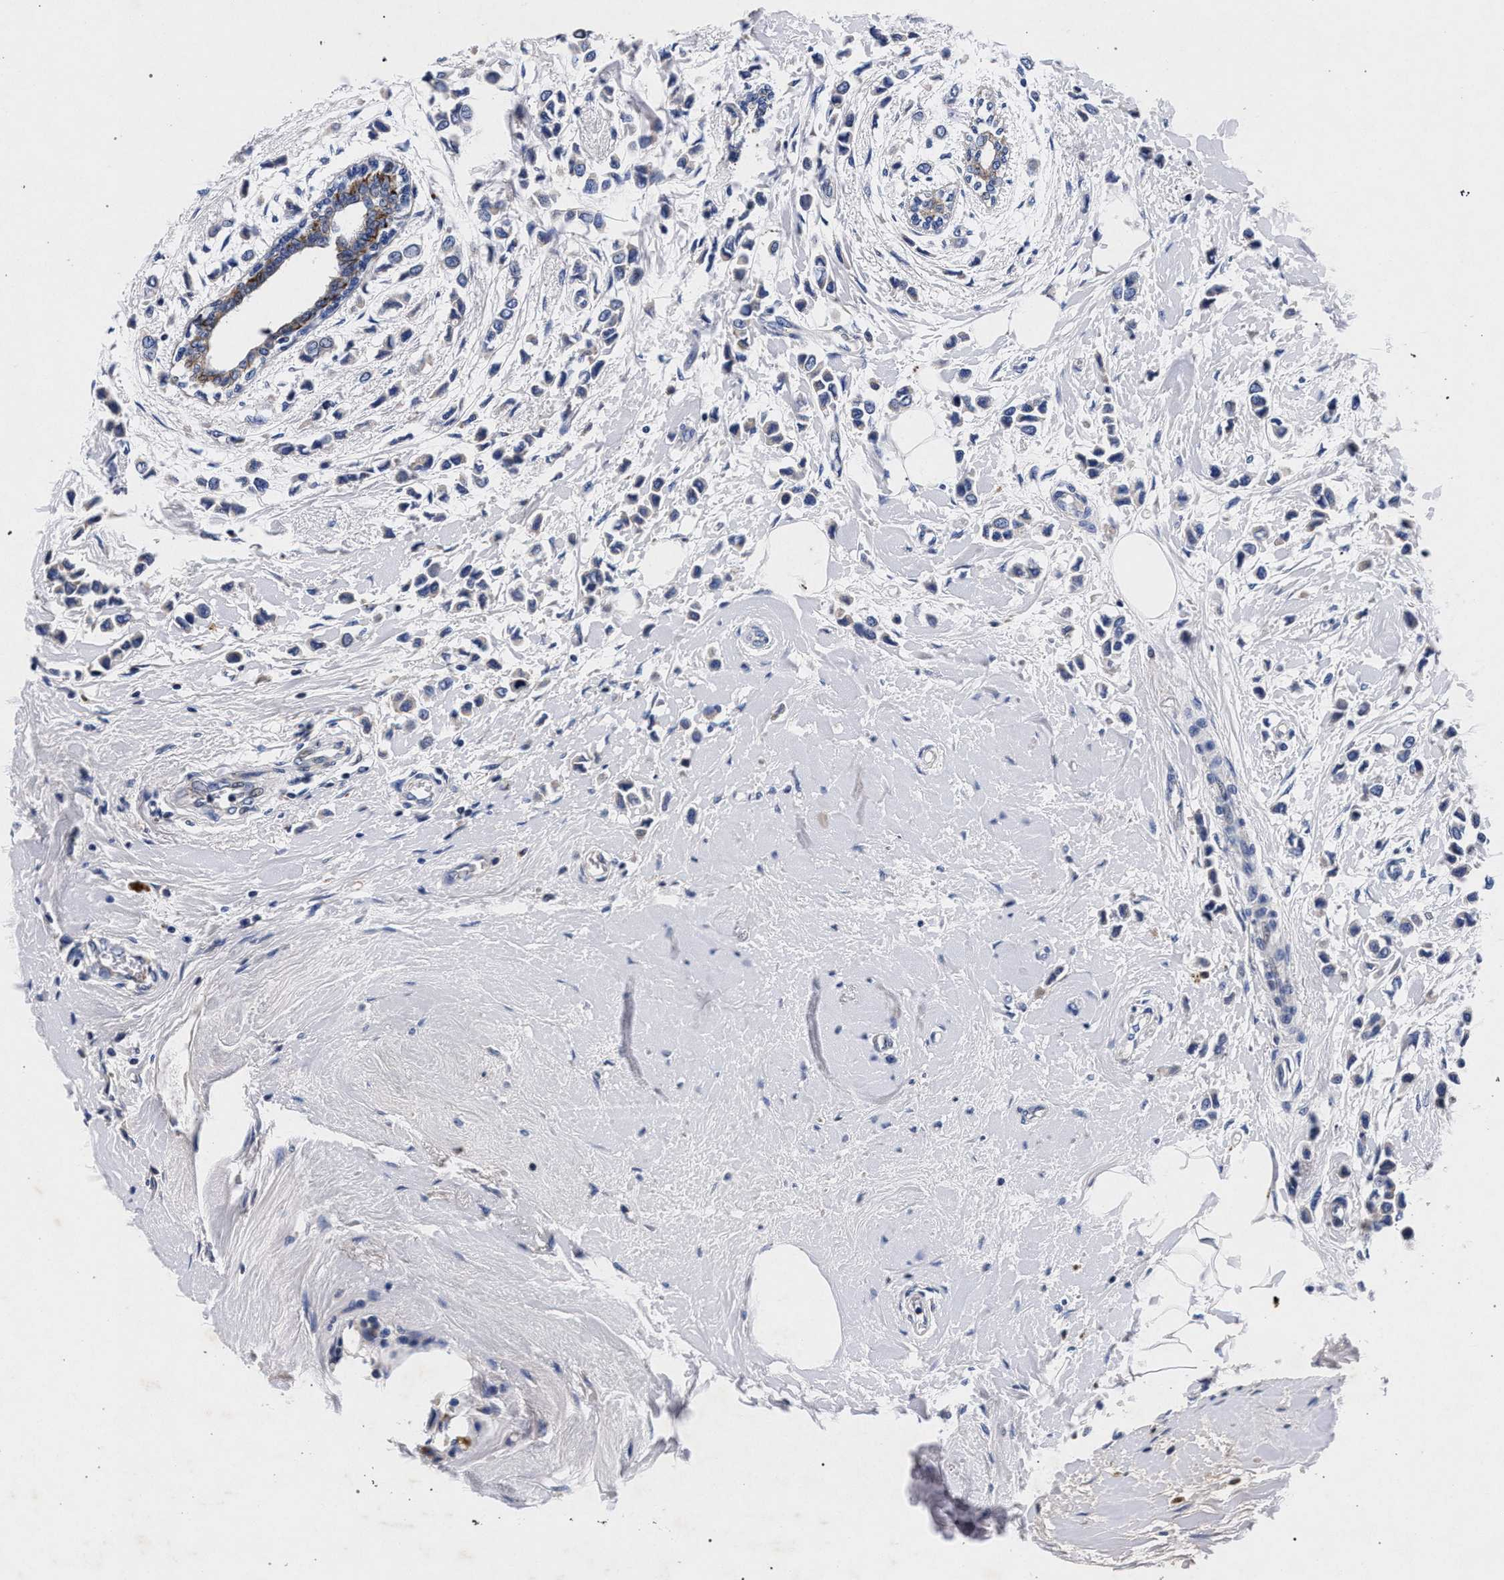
{"staining": {"intensity": "negative", "quantity": "none", "location": "none"}, "tissue": "breast cancer", "cell_type": "Tumor cells", "image_type": "cancer", "snomed": [{"axis": "morphology", "description": "Lobular carcinoma"}, {"axis": "topography", "description": "Breast"}], "caption": "Tumor cells are negative for protein expression in human lobular carcinoma (breast).", "gene": "HSD17B14", "patient": {"sex": "female", "age": 51}}